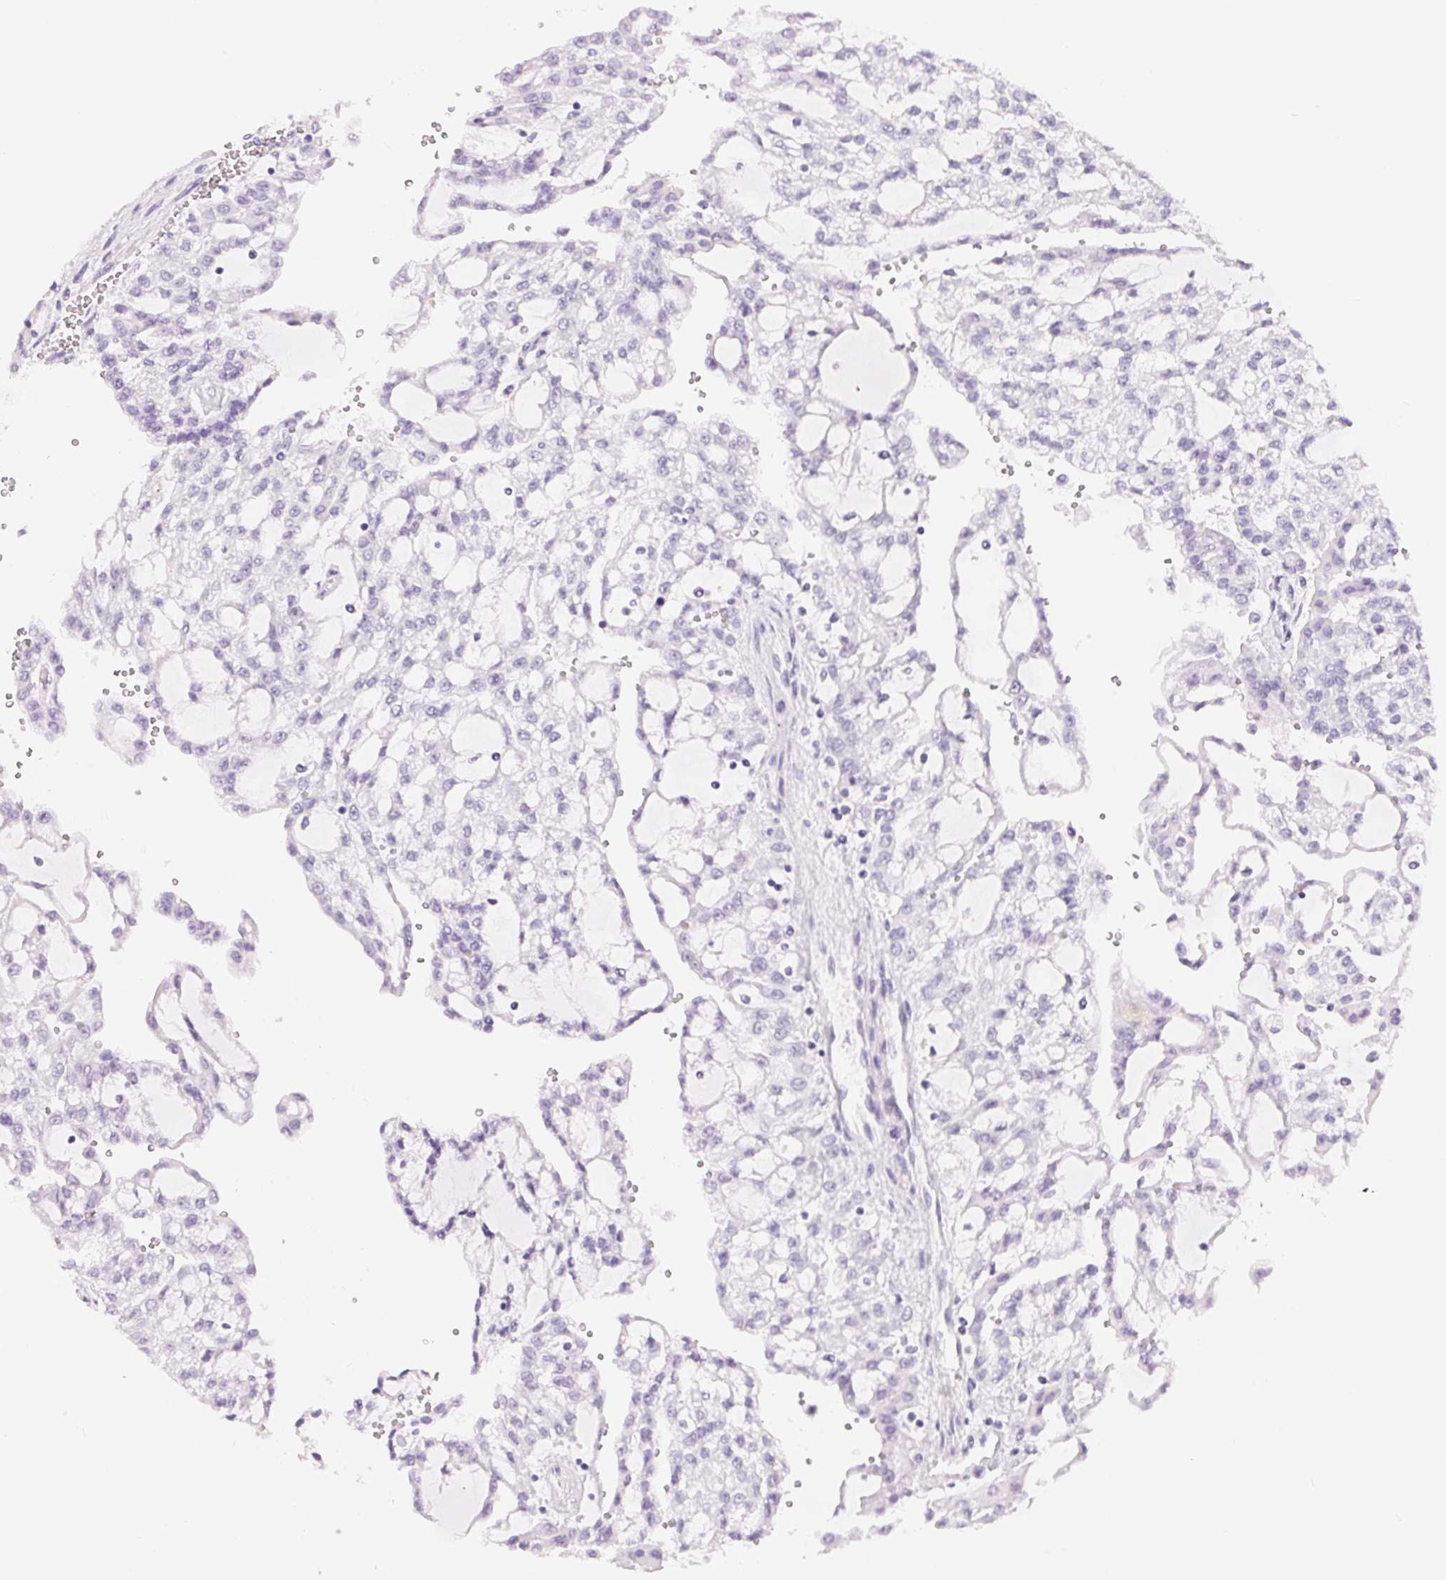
{"staining": {"intensity": "negative", "quantity": "none", "location": "none"}, "tissue": "renal cancer", "cell_type": "Tumor cells", "image_type": "cancer", "snomed": [{"axis": "morphology", "description": "Adenocarcinoma, NOS"}, {"axis": "topography", "description": "Kidney"}], "caption": "This micrograph is of adenocarcinoma (renal) stained with immunohistochemistry (IHC) to label a protein in brown with the nuclei are counter-stained blue. There is no positivity in tumor cells.", "gene": "XDH", "patient": {"sex": "male", "age": 63}}